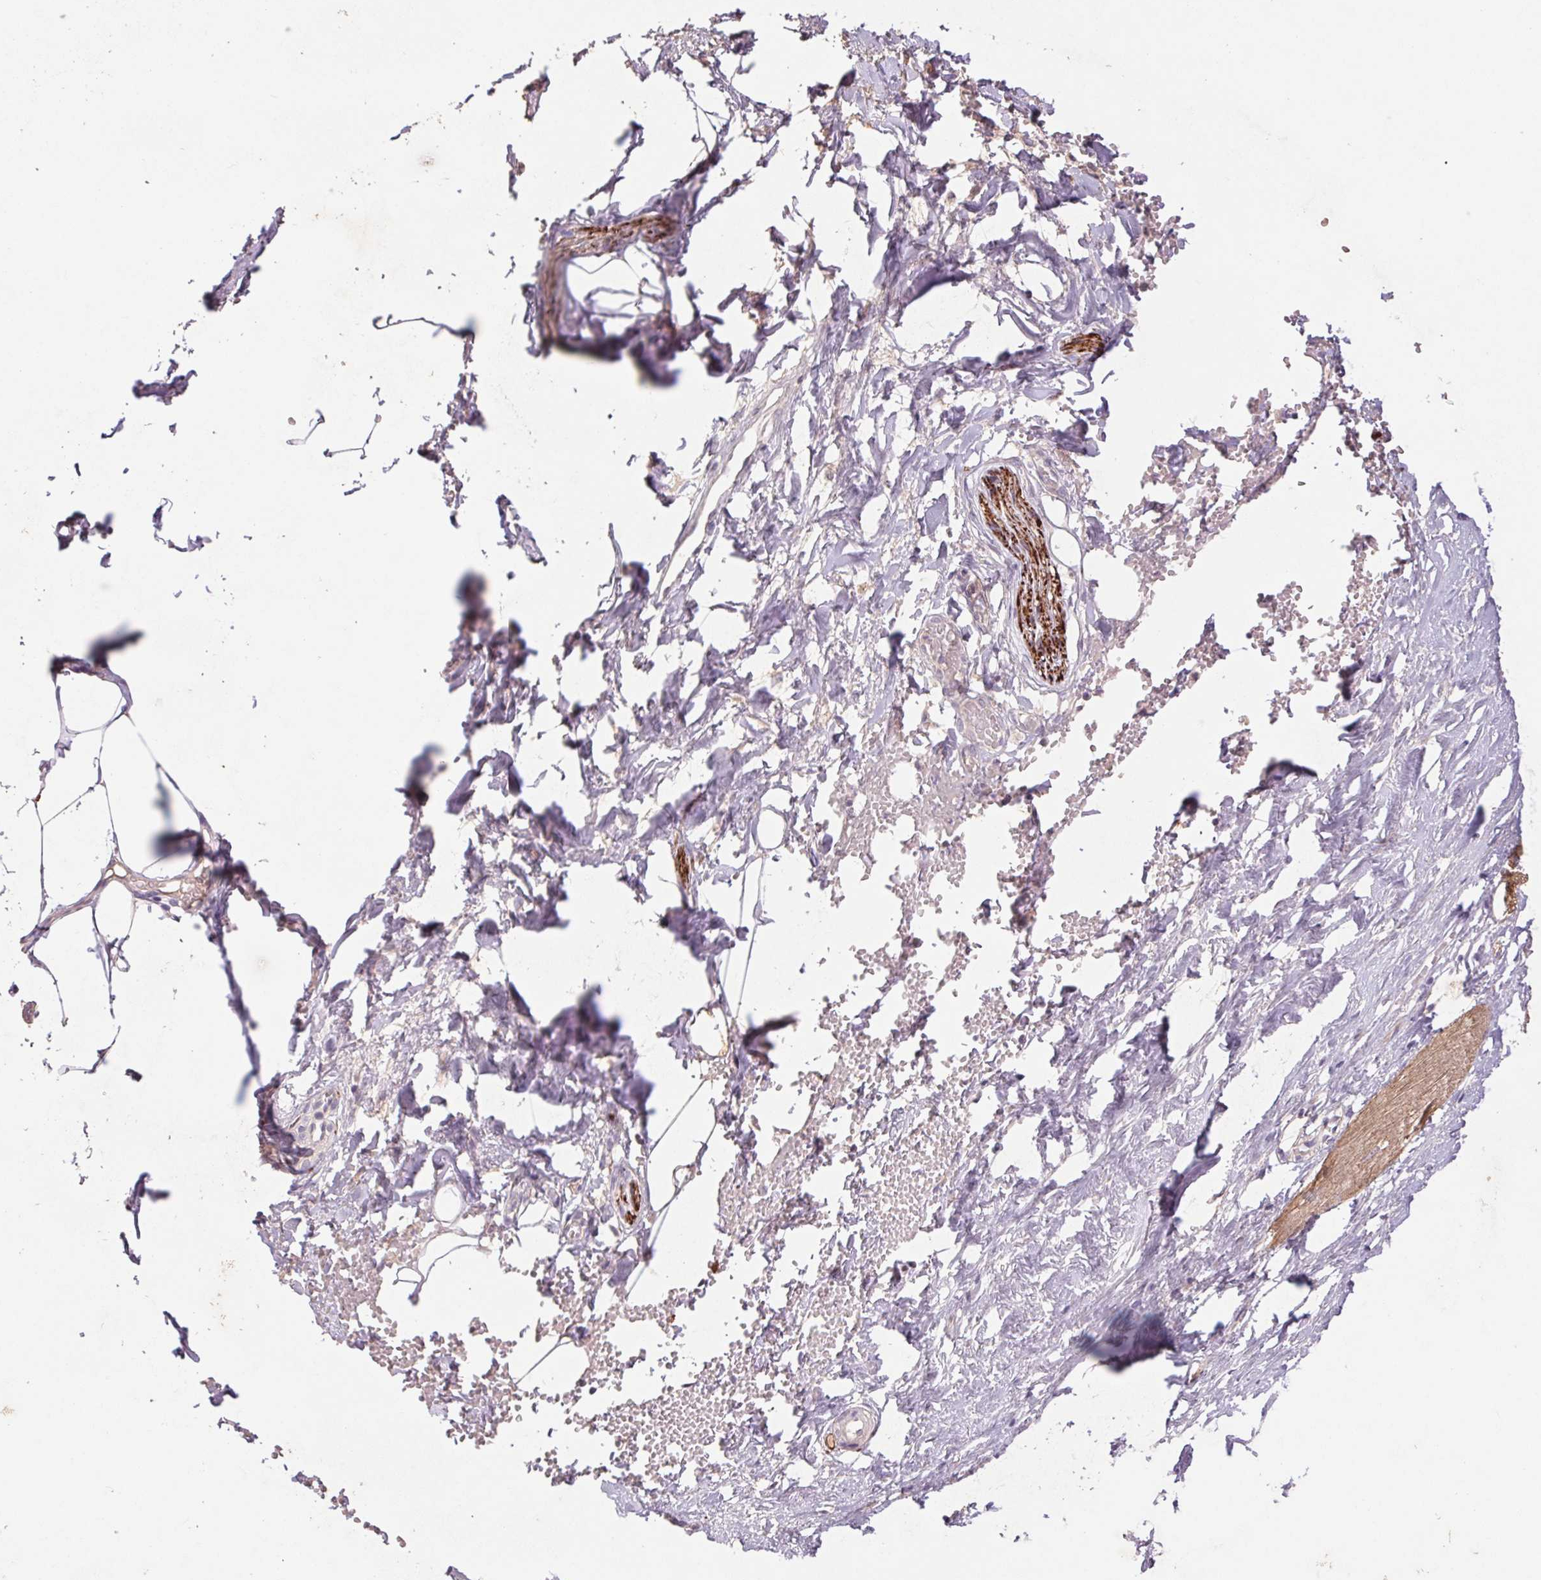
{"staining": {"intensity": "negative", "quantity": "none", "location": "none"}, "tissue": "adipose tissue", "cell_type": "Adipocytes", "image_type": "normal", "snomed": [{"axis": "morphology", "description": "Normal tissue, NOS"}, {"axis": "topography", "description": "Prostate"}, {"axis": "topography", "description": "Peripheral nerve tissue"}], "caption": "Histopathology image shows no significant protein expression in adipocytes of normal adipose tissue.", "gene": "GRM2", "patient": {"sex": "male", "age": 55}}